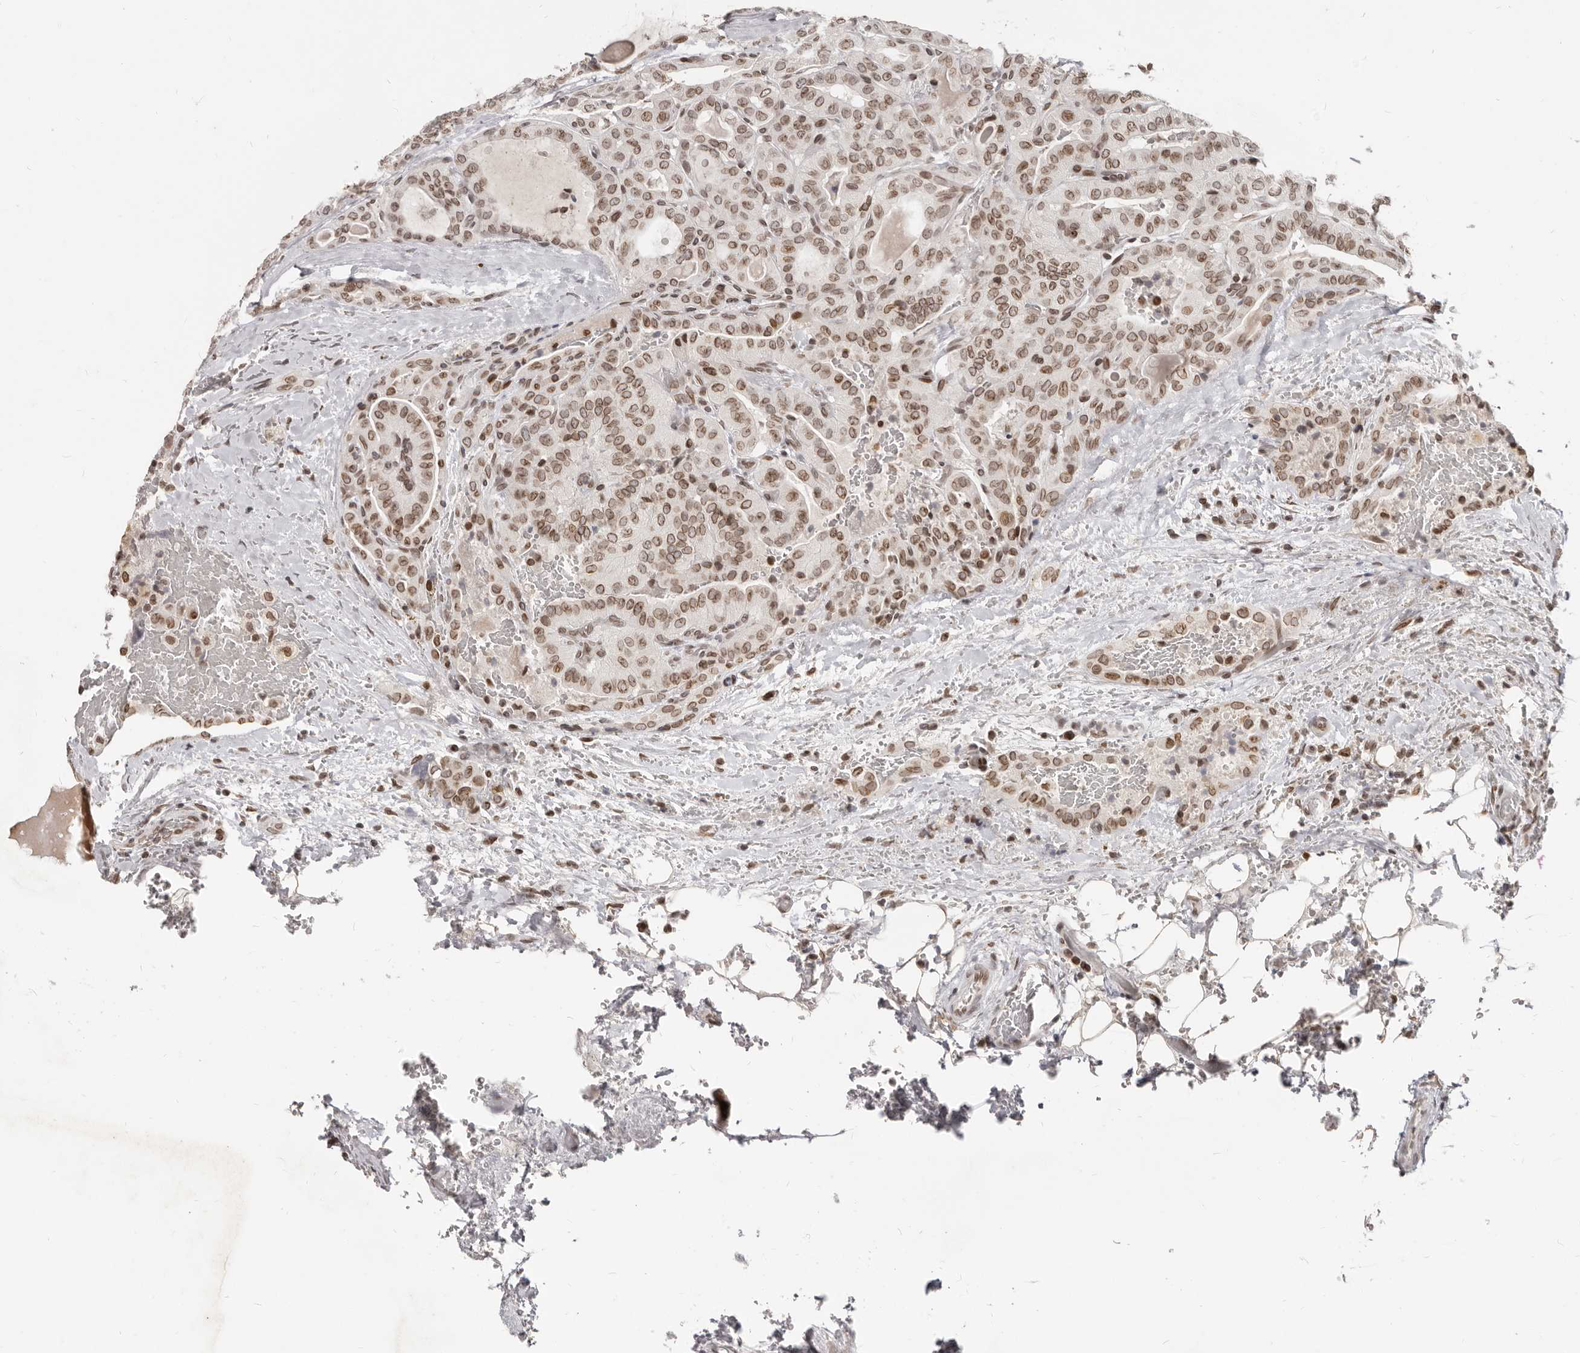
{"staining": {"intensity": "moderate", "quantity": ">75%", "location": "cytoplasmic/membranous,nuclear"}, "tissue": "head and neck cancer", "cell_type": "Tumor cells", "image_type": "cancer", "snomed": [{"axis": "morphology", "description": "Squamous cell carcinoma, NOS"}, {"axis": "topography", "description": "Oral tissue"}, {"axis": "topography", "description": "Head-Neck"}], "caption": "A brown stain shows moderate cytoplasmic/membranous and nuclear staining of a protein in head and neck squamous cell carcinoma tumor cells. The protein of interest is stained brown, and the nuclei are stained in blue (DAB IHC with brightfield microscopy, high magnification).", "gene": "NUP153", "patient": {"sex": "female", "age": 50}}